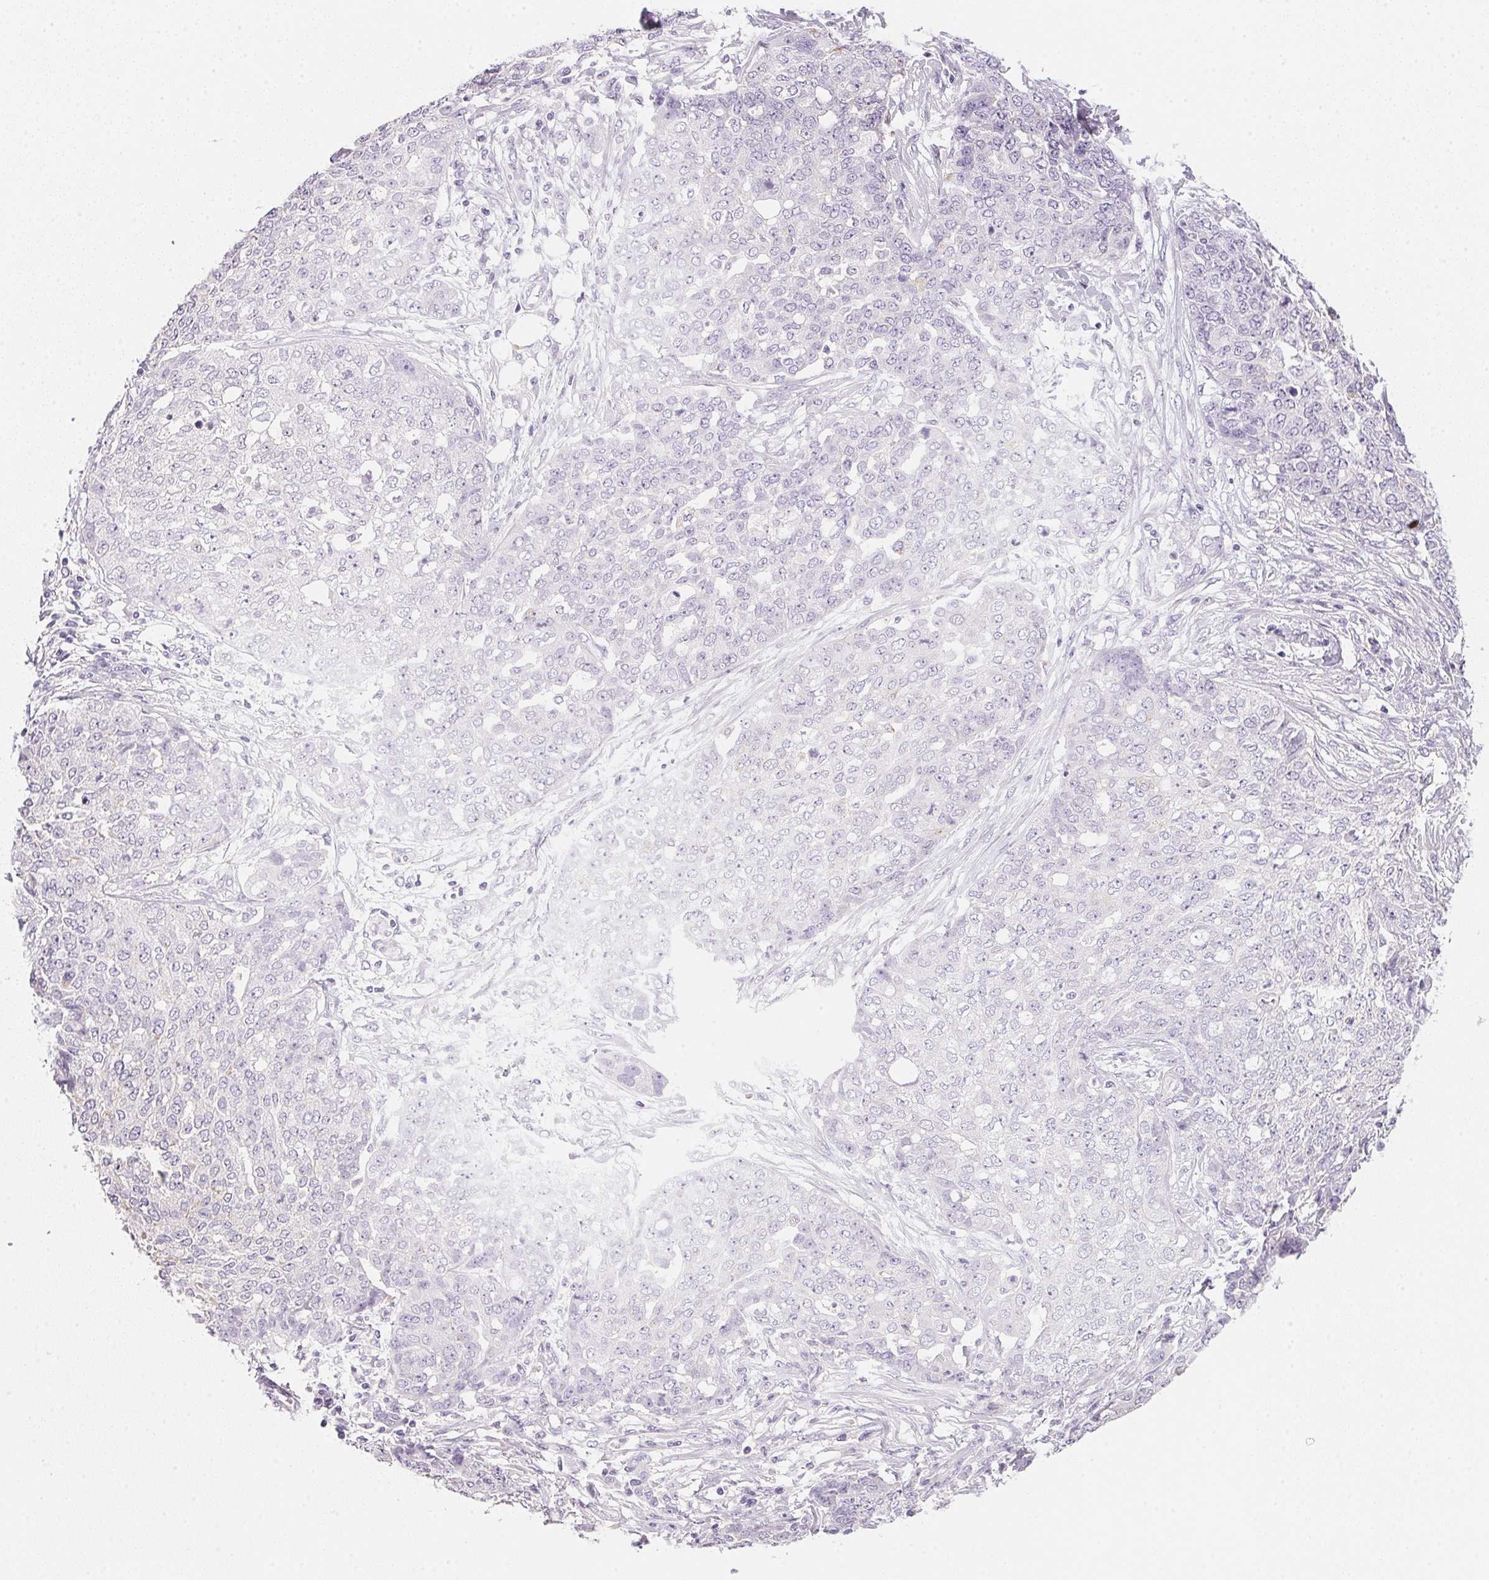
{"staining": {"intensity": "negative", "quantity": "none", "location": "none"}, "tissue": "ovarian cancer", "cell_type": "Tumor cells", "image_type": "cancer", "snomed": [{"axis": "morphology", "description": "Cystadenocarcinoma, serous, NOS"}, {"axis": "topography", "description": "Soft tissue"}, {"axis": "topography", "description": "Ovary"}], "caption": "A high-resolution photomicrograph shows immunohistochemistry staining of ovarian serous cystadenocarcinoma, which exhibits no significant positivity in tumor cells.", "gene": "ACP3", "patient": {"sex": "female", "age": 57}}